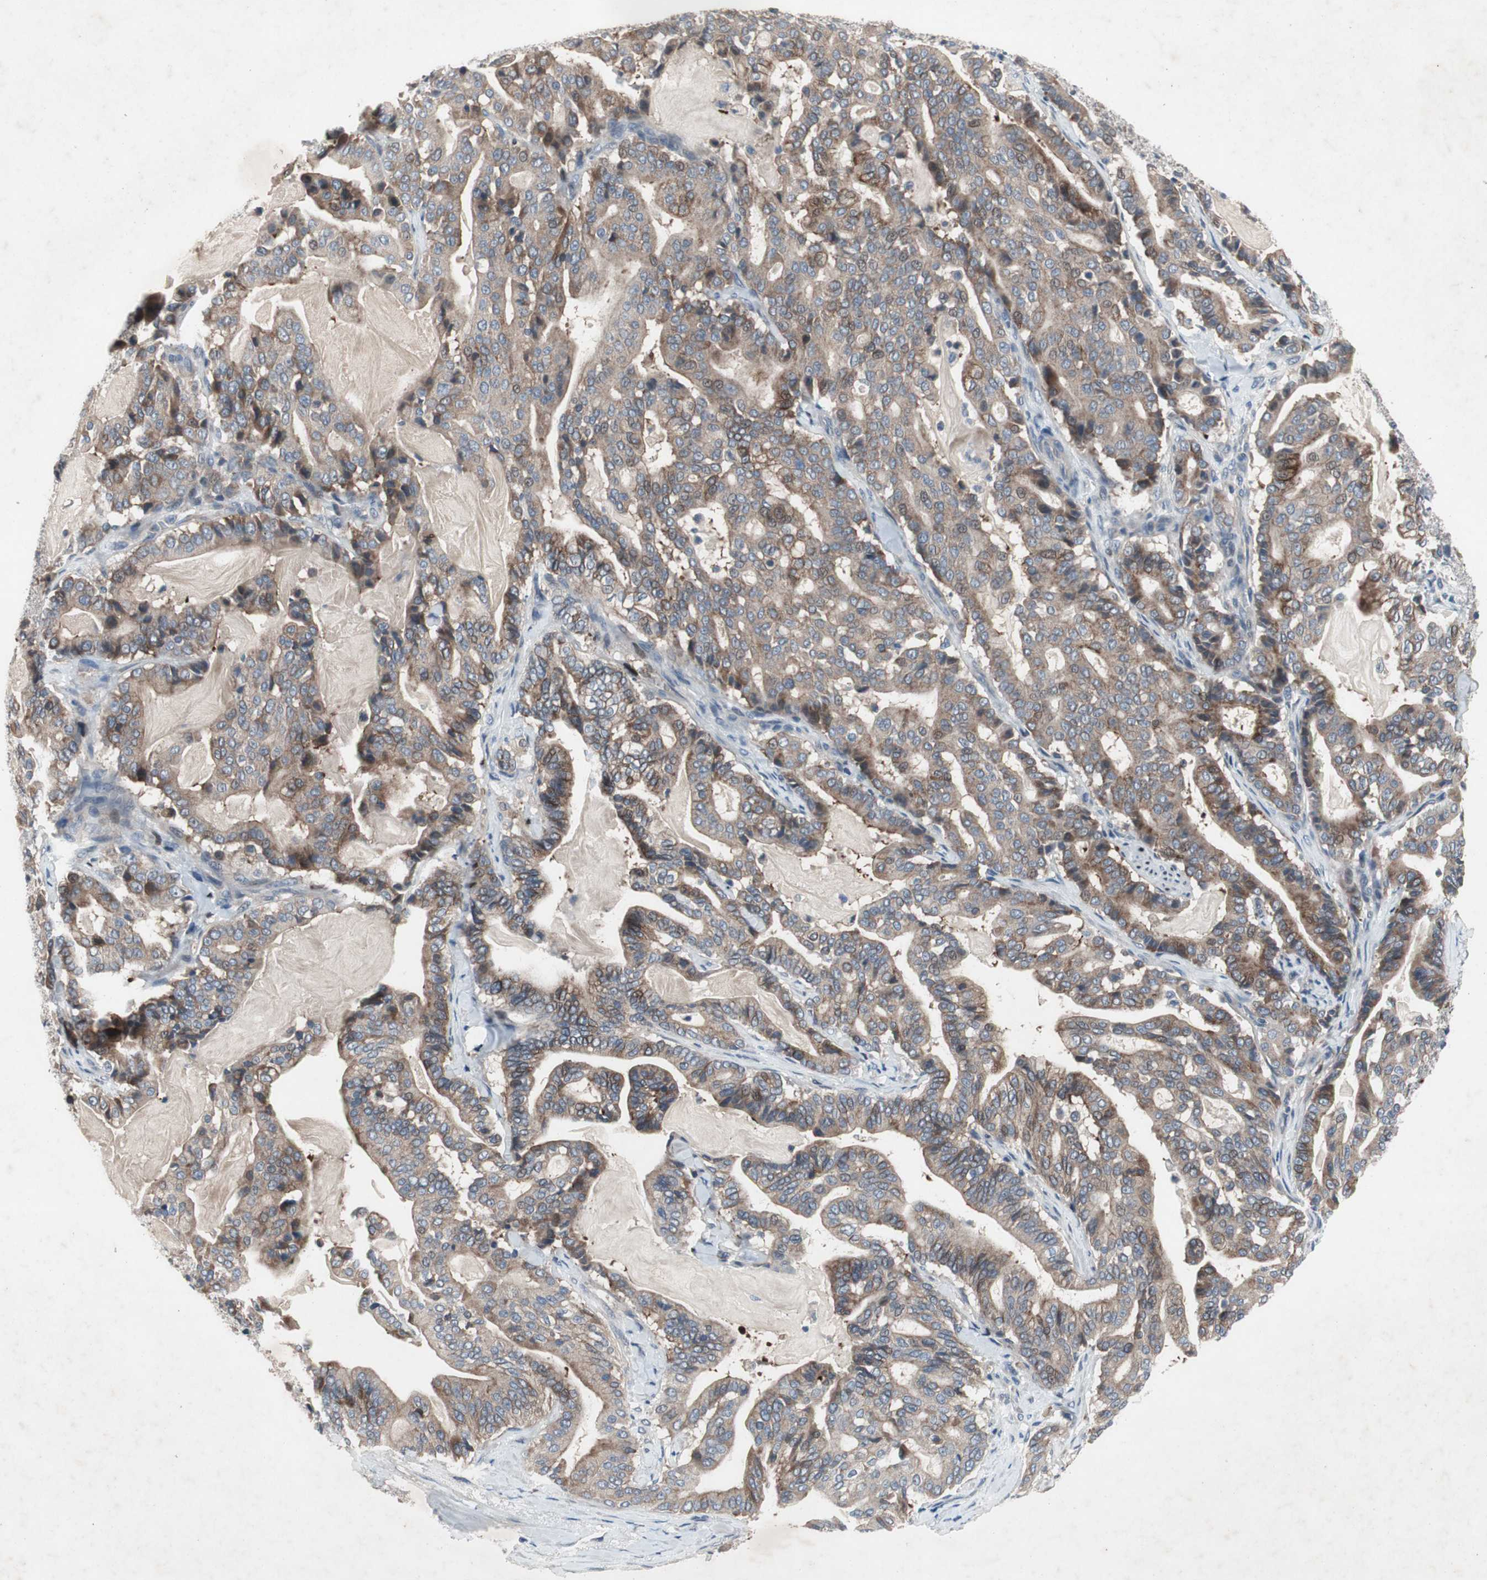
{"staining": {"intensity": "weak", "quantity": ">75%", "location": "cytoplasmic/membranous"}, "tissue": "pancreatic cancer", "cell_type": "Tumor cells", "image_type": "cancer", "snomed": [{"axis": "morphology", "description": "Adenocarcinoma, NOS"}, {"axis": "topography", "description": "Pancreas"}], "caption": "IHC of pancreatic cancer shows low levels of weak cytoplasmic/membranous staining in approximately >75% of tumor cells.", "gene": "MUTYH", "patient": {"sex": "male", "age": 63}}